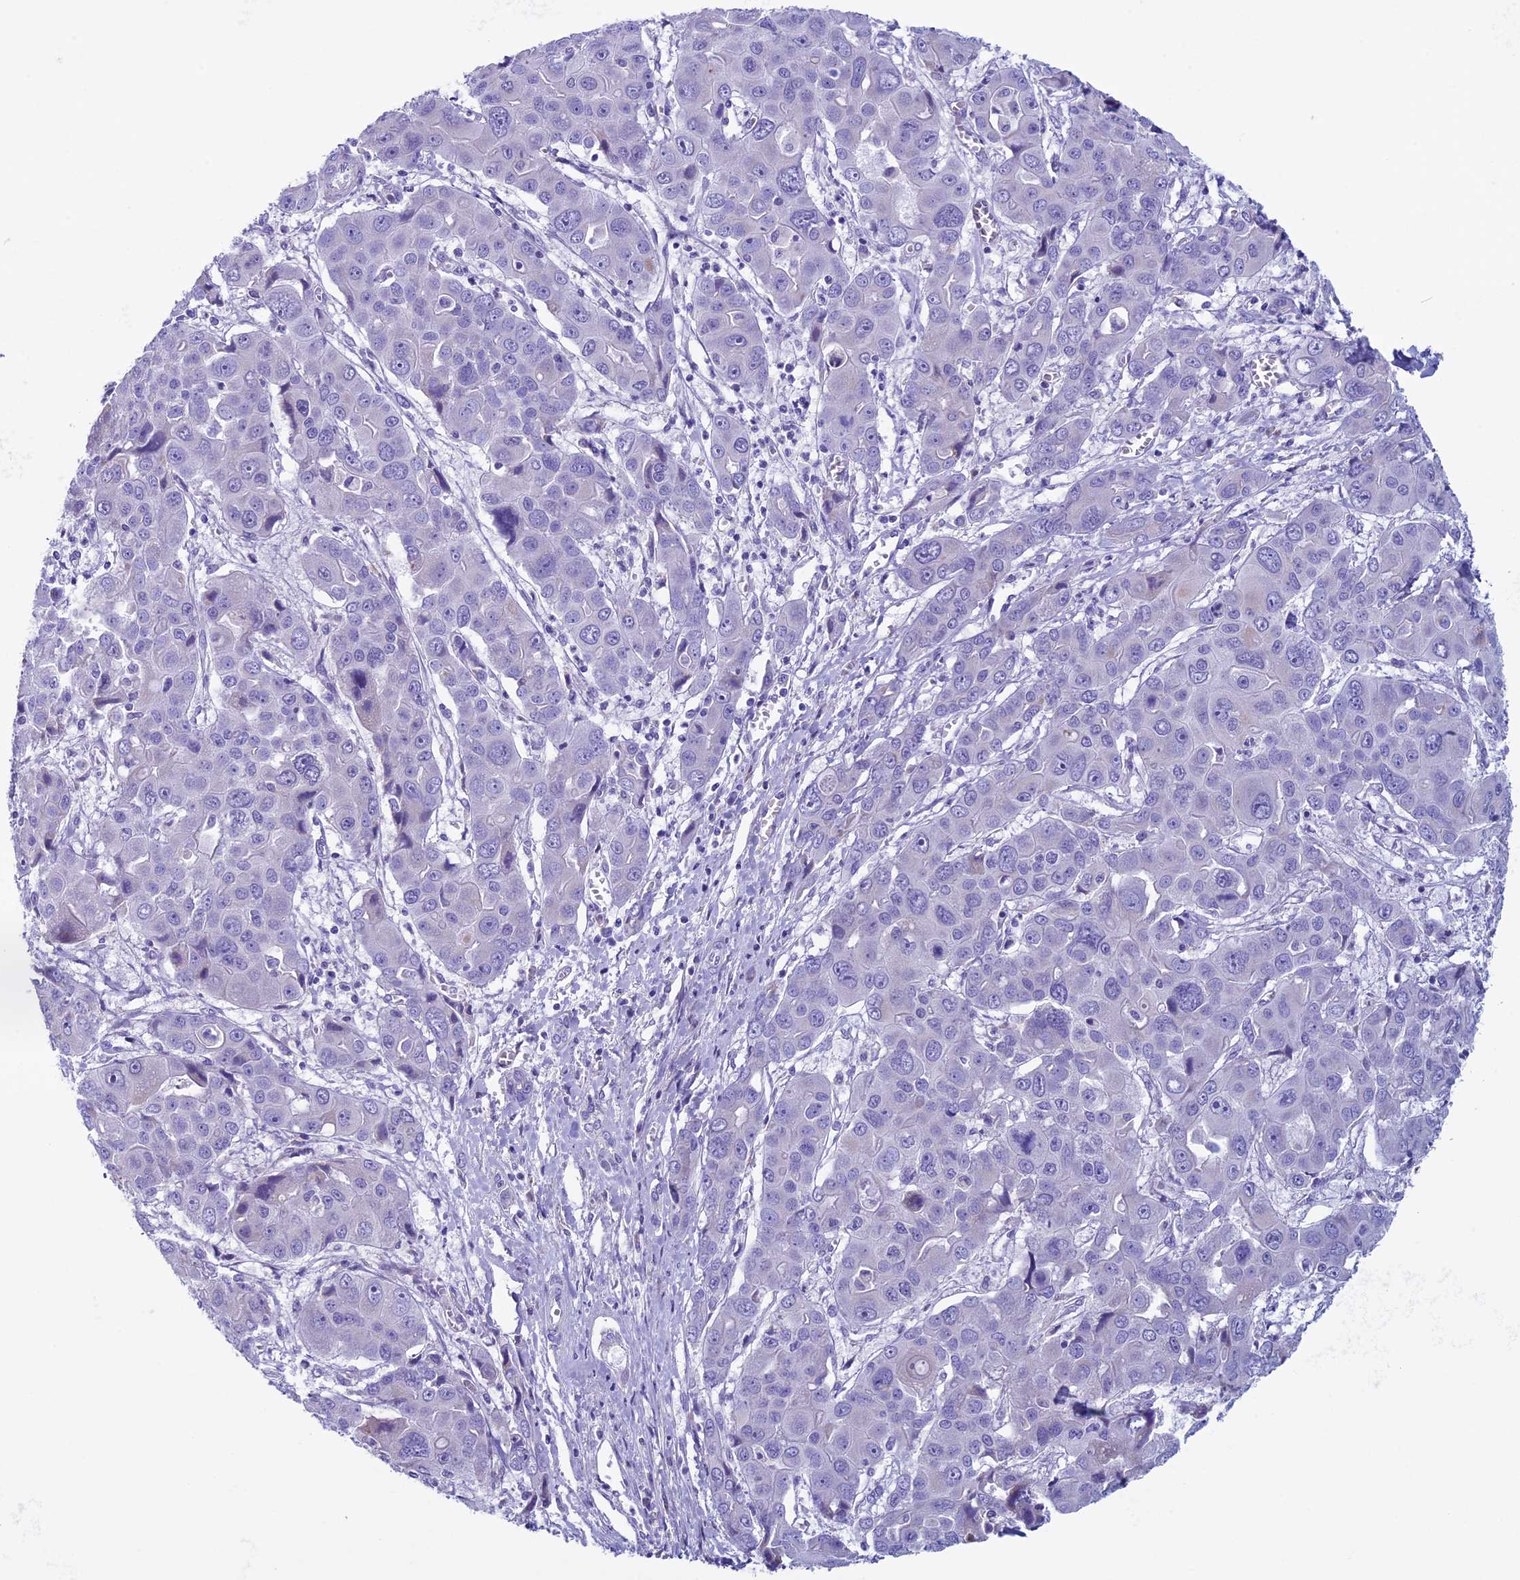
{"staining": {"intensity": "negative", "quantity": "none", "location": "none"}, "tissue": "liver cancer", "cell_type": "Tumor cells", "image_type": "cancer", "snomed": [{"axis": "morphology", "description": "Cholangiocarcinoma"}, {"axis": "topography", "description": "Liver"}], "caption": "IHC photomicrograph of neoplastic tissue: liver cholangiocarcinoma stained with DAB (3,3'-diaminobenzidine) shows no significant protein positivity in tumor cells.", "gene": "ZNF563", "patient": {"sex": "male", "age": 67}}